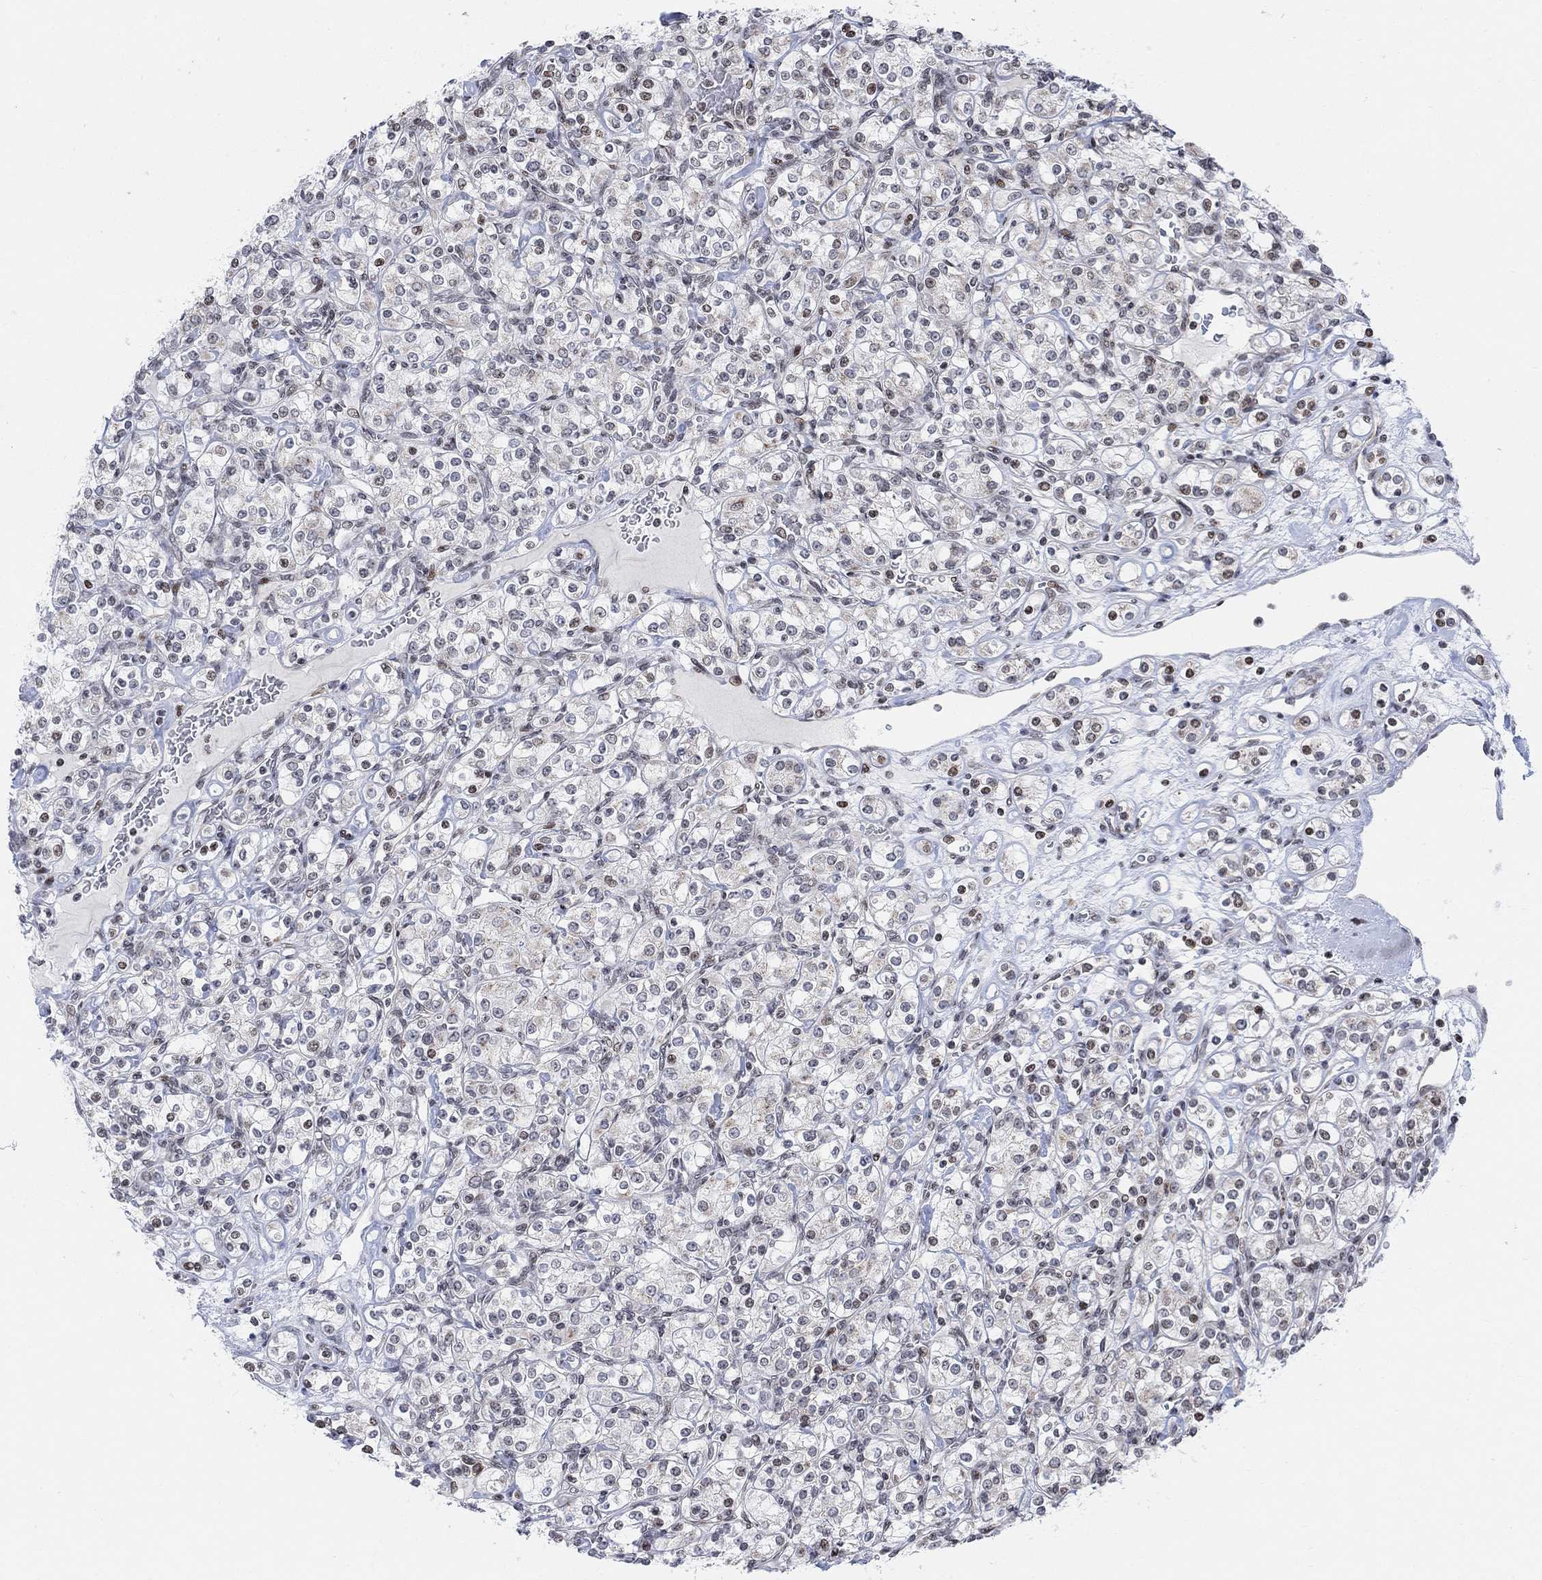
{"staining": {"intensity": "weak", "quantity": "<25%", "location": "nuclear"}, "tissue": "renal cancer", "cell_type": "Tumor cells", "image_type": "cancer", "snomed": [{"axis": "morphology", "description": "Adenocarcinoma, NOS"}, {"axis": "topography", "description": "Kidney"}], "caption": "Immunohistochemistry image of renal adenocarcinoma stained for a protein (brown), which reveals no expression in tumor cells.", "gene": "ABHD14A", "patient": {"sex": "male", "age": 77}}